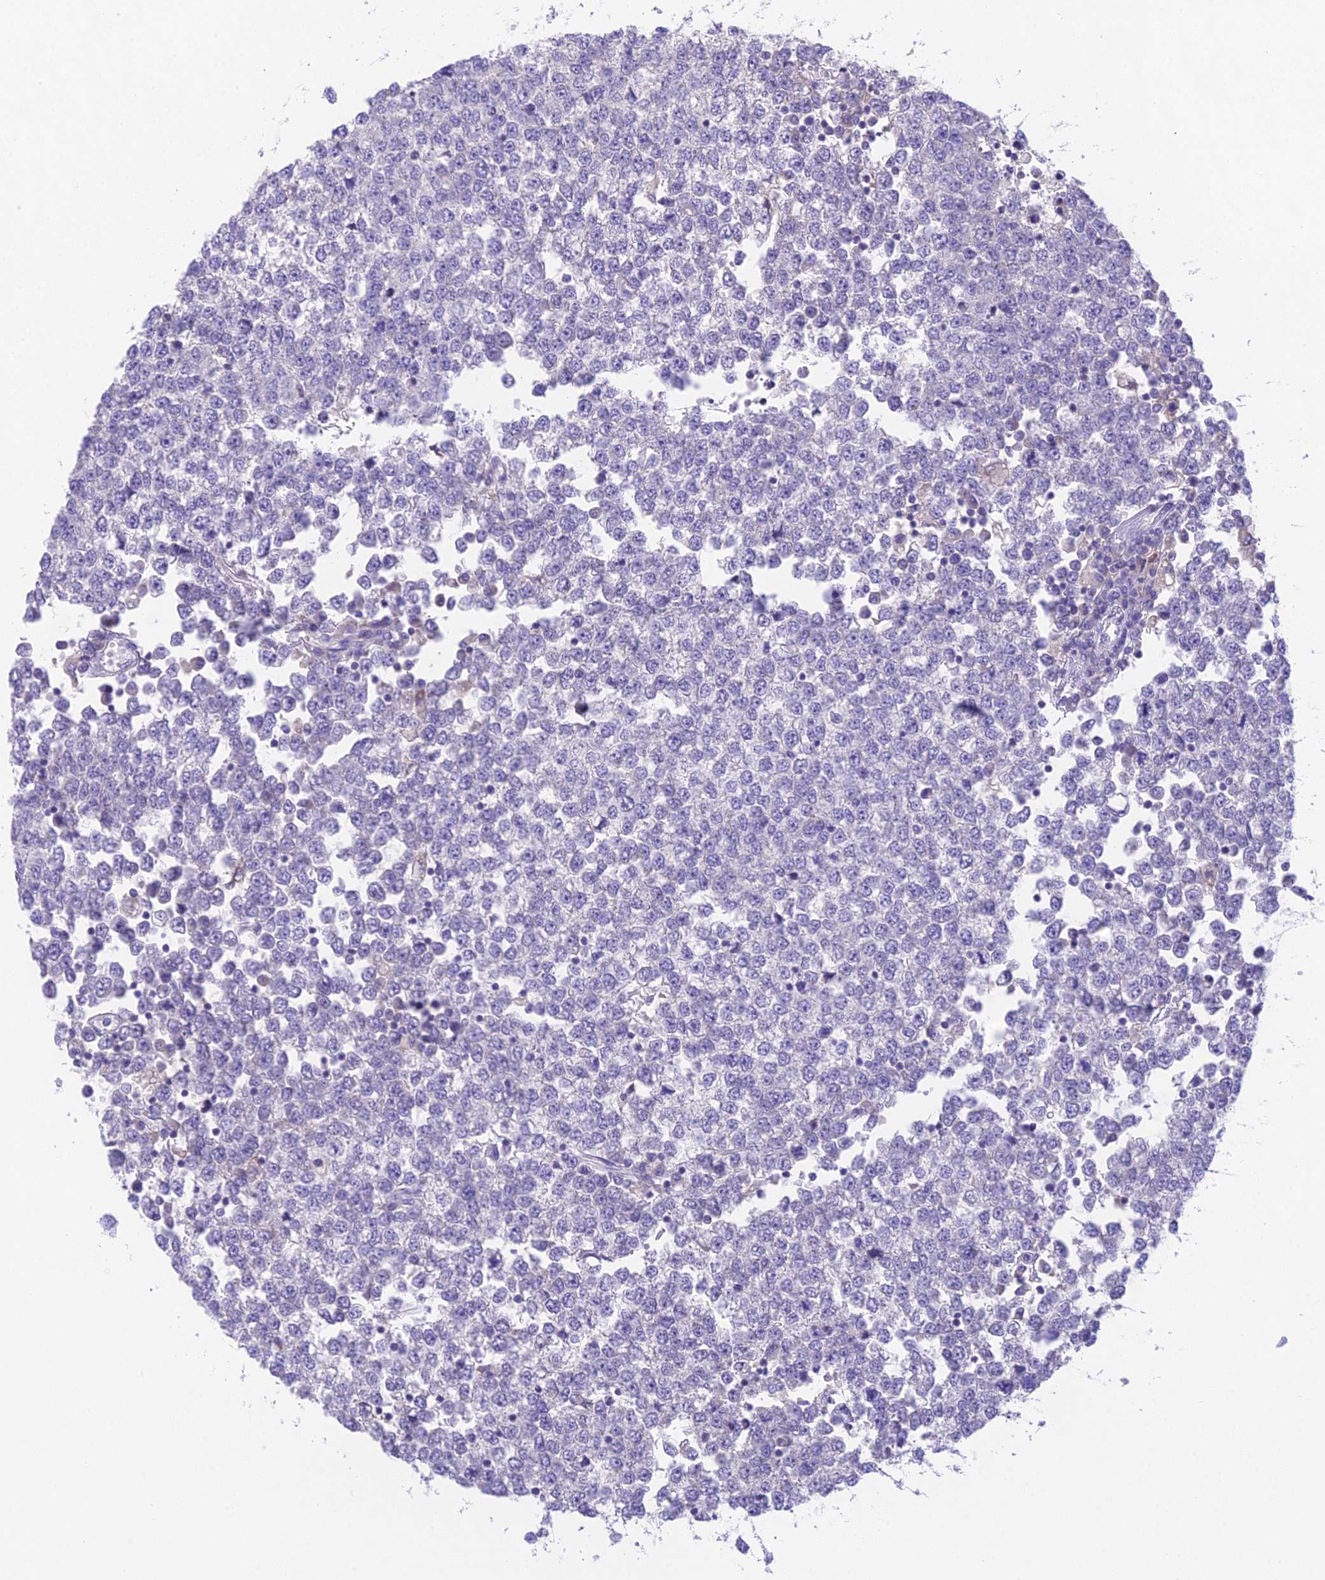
{"staining": {"intensity": "negative", "quantity": "none", "location": "none"}, "tissue": "testis cancer", "cell_type": "Tumor cells", "image_type": "cancer", "snomed": [{"axis": "morphology", "description": "Seminoma, NOS"}, {"axis": "topography", "description": "Testis"}], "caption": "This is an immunohistochemistry (IHC) micrograph of human testis cancer. There is no staining in tumor cells.", "gene": "KIAA0408", "patient": {"sex": "male", "age": 65}}